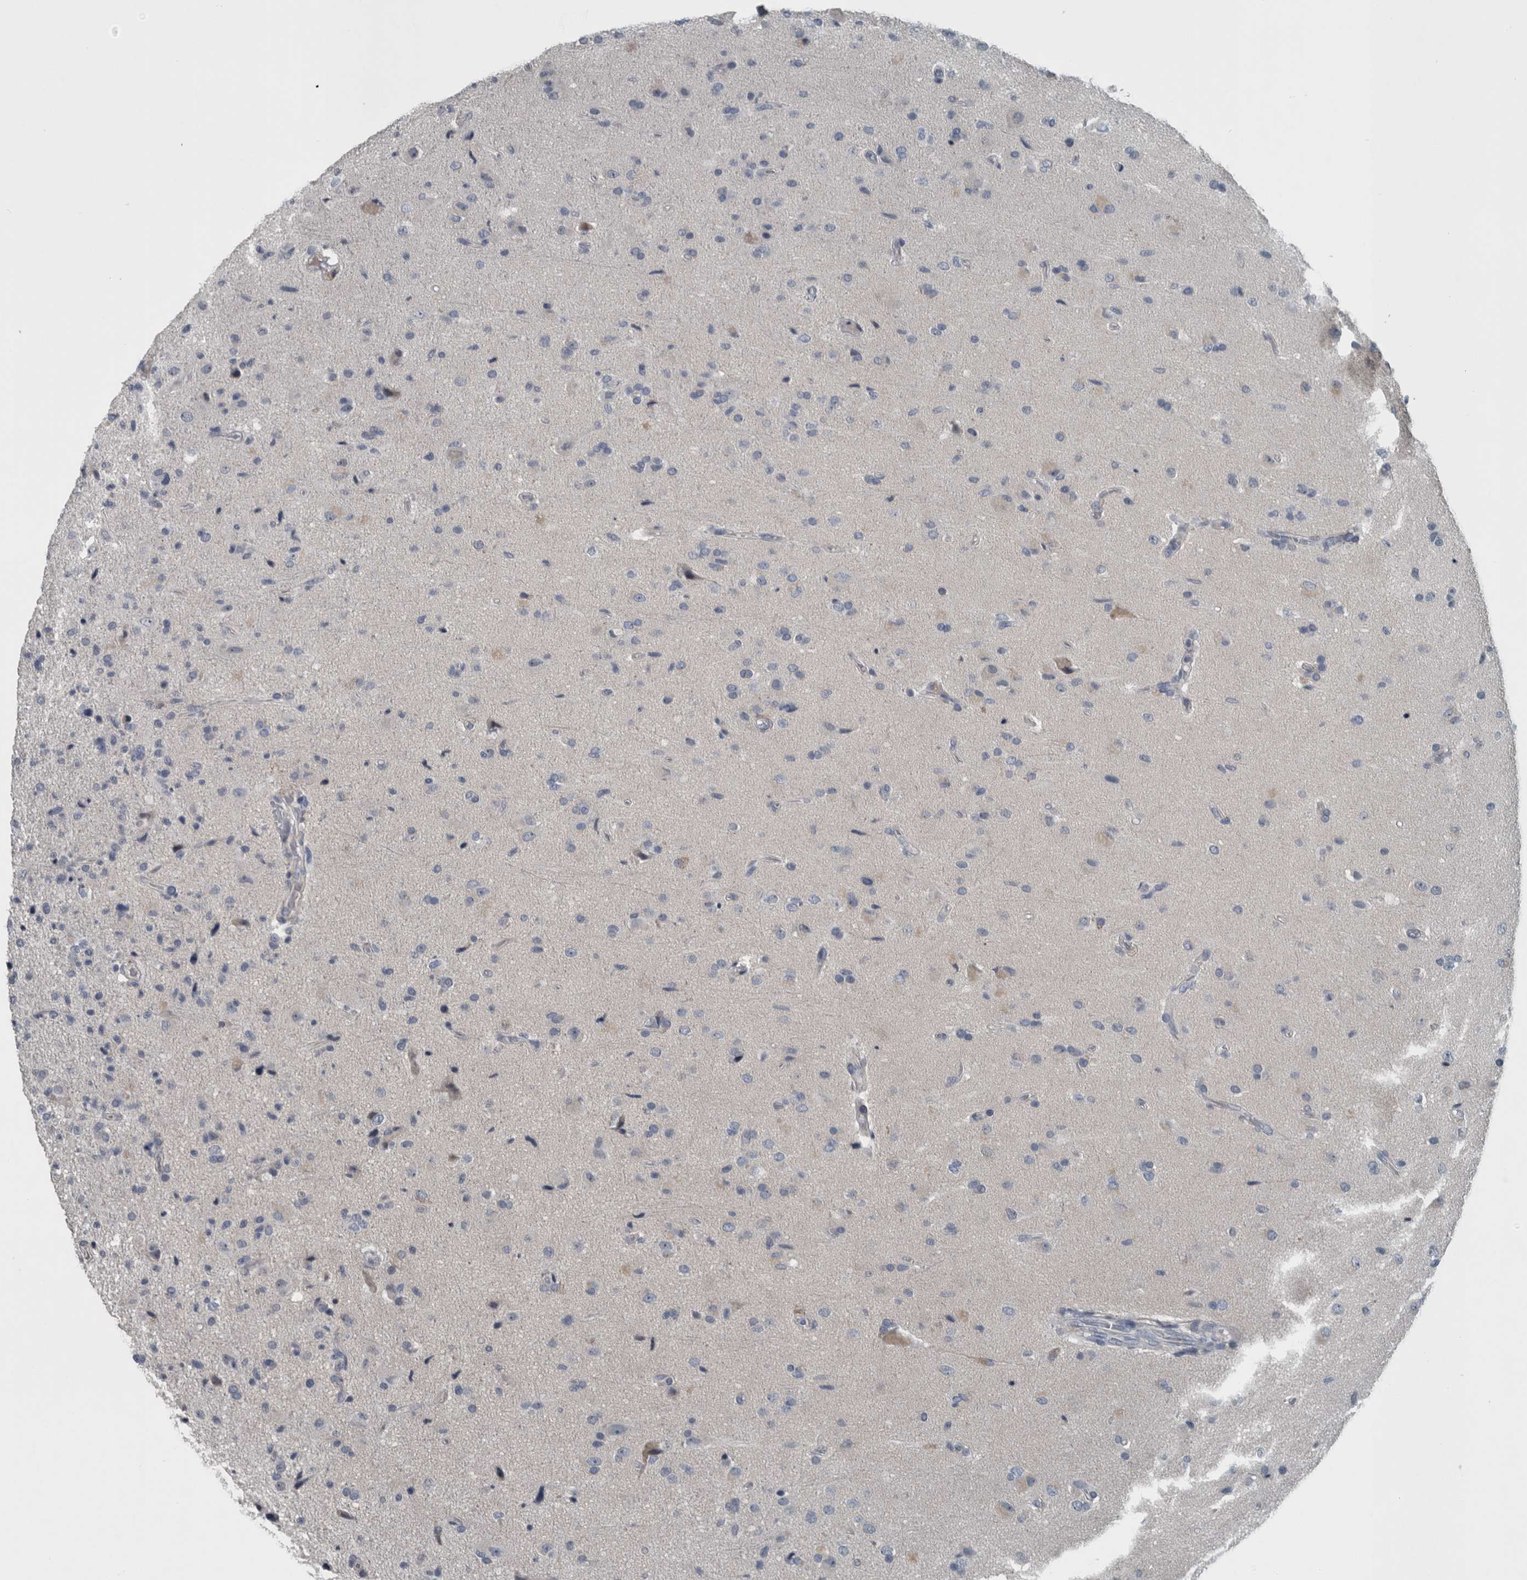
{"staining": {"intensity": "negative", "quantity": "none", "location": "none"}, "tissue": "glioma", "cell_type": "Tumor cells", "image_type": "cancer", "snomed": [{"axis": "morphology", "description": "Glioma, malignant, High grade"}, {"axis": "topography", "description": "Brain"}], "caption": "The micrograph displays no significant expression in tumor cells of malignant glioma (high-grade).", "gene": "KRT20", "patient": {"sex": "male", "age": 72}}